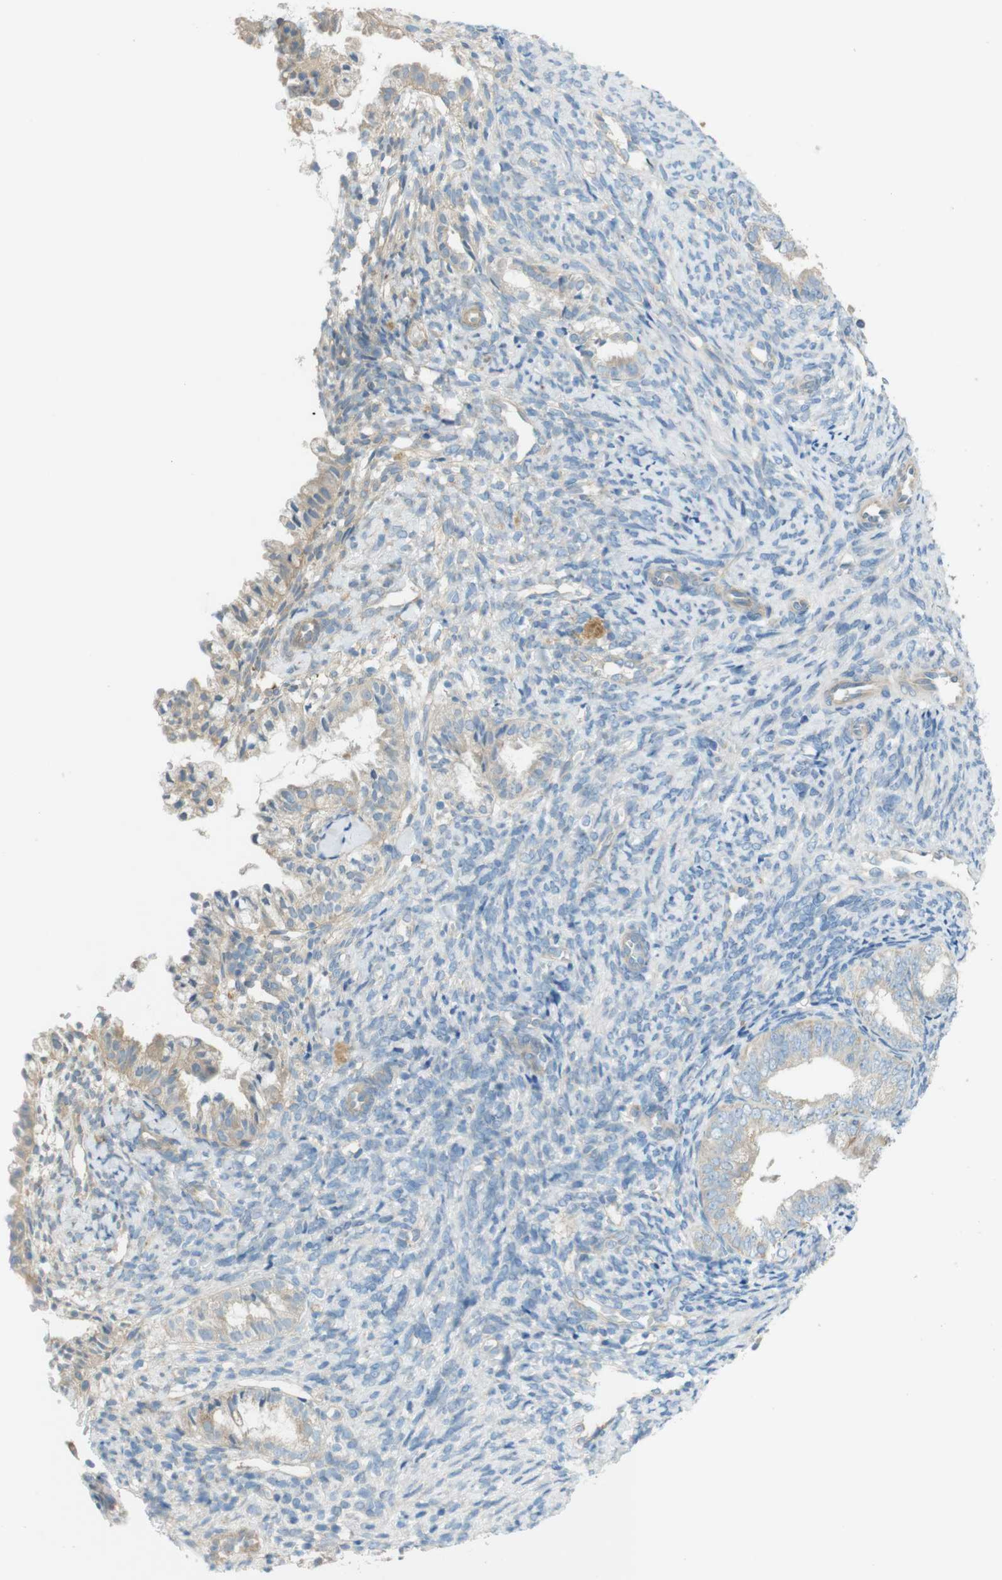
{"staining": {"intensity": "weak", "quantity": "25%-75%", "location": "cytoplasmic/membranous"}, "tissue": "endometrial cancer", "cell_type": "Tumor cells", "image_type": "cancer", "snomed": [{"axis": "morphology", "description": "Adenocarcinoma, NOS"}, {"axis": "topography", "description": "Endometrium"}], "caption": "The image reveals a brown stain indicating the presence of a protein in the cytoplasmic/membranous of tumor cells in adenocarcinoma (endometrial). (Brightfield microscopy of DAB IHC at high magnification).", "gene": "TMEM41B", "patient": {"sex": "female", "age": 63}}